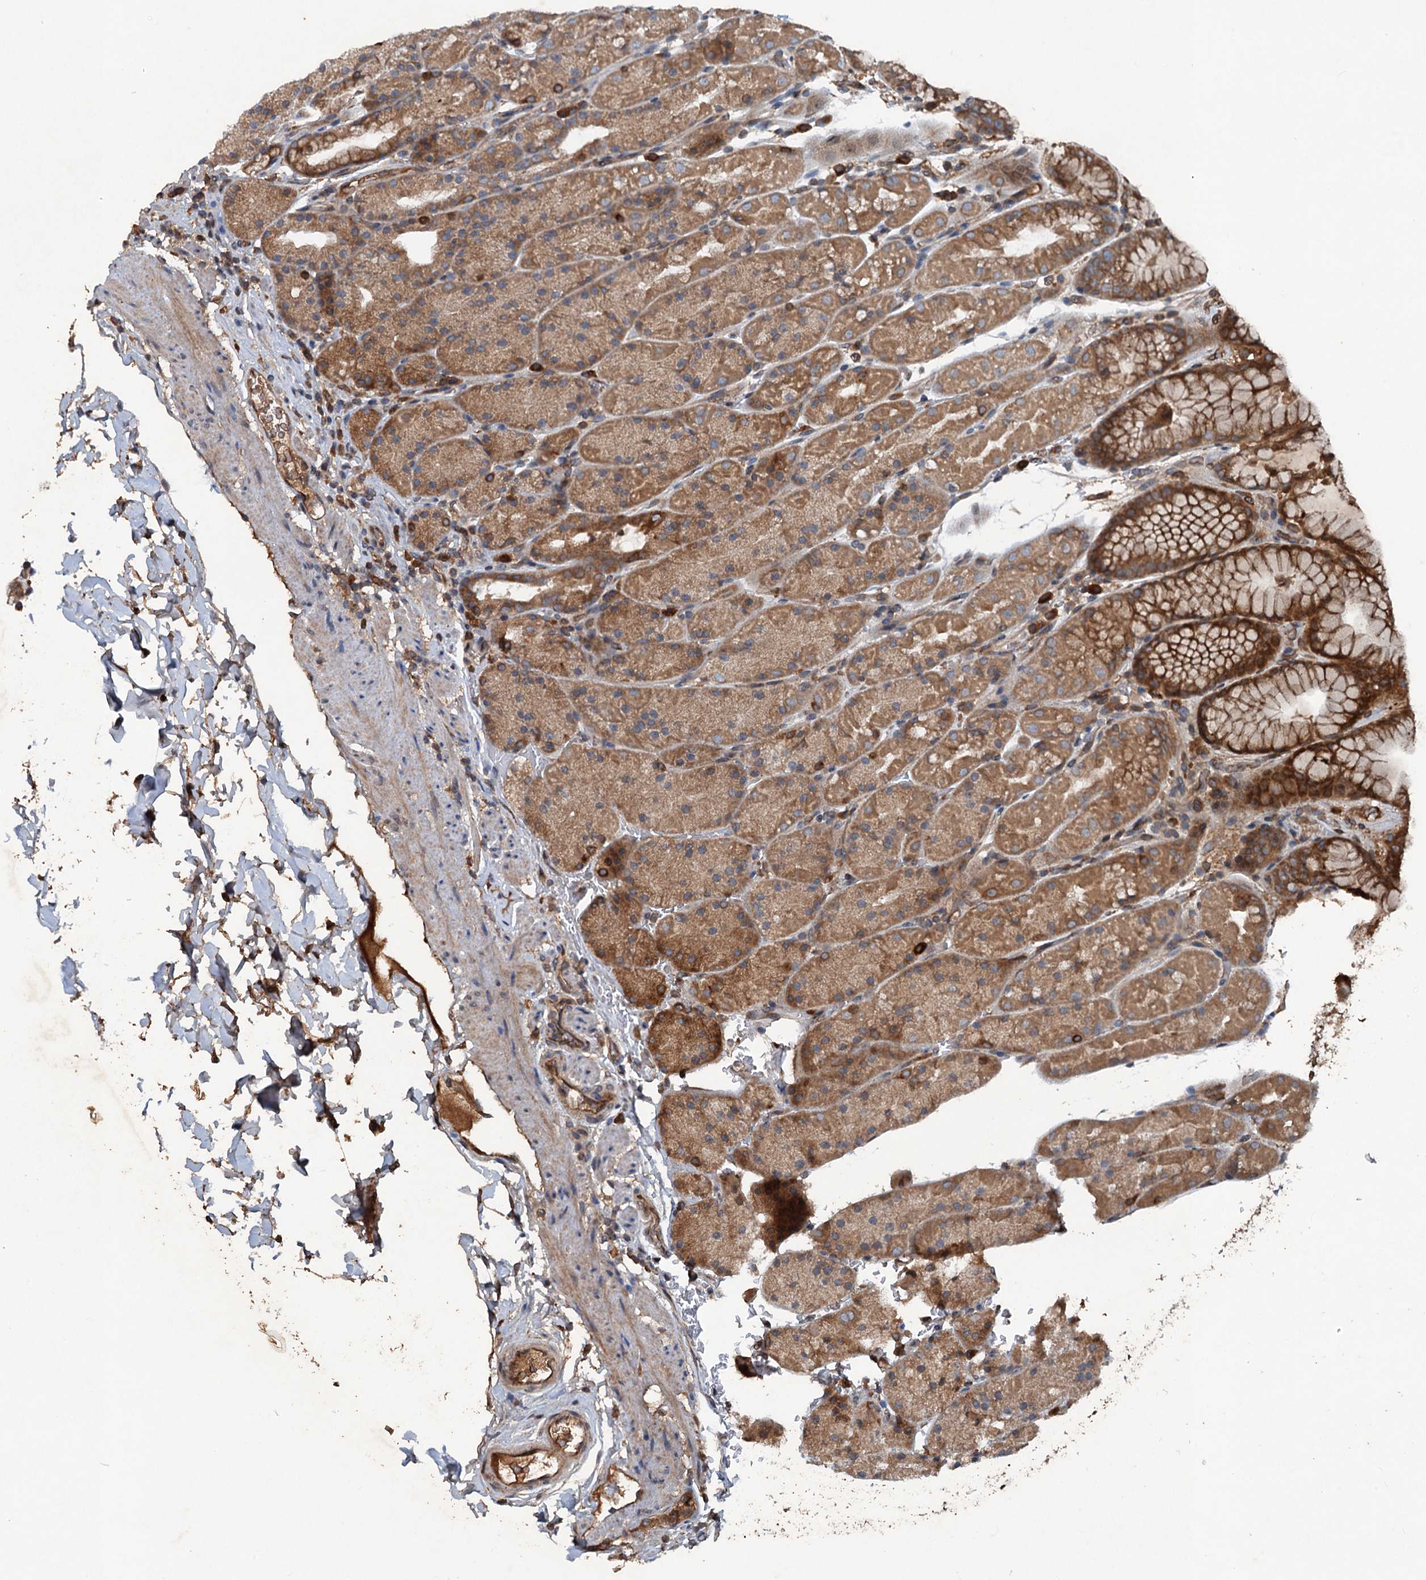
{"staining": {"intensity": "moderate", "quantity": ">75%", "location": "cytoplasmic/membranous"}, "tissue": "stomach", "cell_type": "Glandular cells", "image_type": "normal", "snomed": [{"axis": "morphology", "description": "Normal tissue, NOS"}, {"axis": "topography", "description": "Stomach, upper"}, {"axis": "topography", "description": "Stomach, lower"}], "caption": "A micrograph of stomach stained for a protein shows moderate cytoplasmic/membranous brown staining in glandular cells.", "gene": "TAPBPL", "patient": {"sex": "male", "age": 67}}